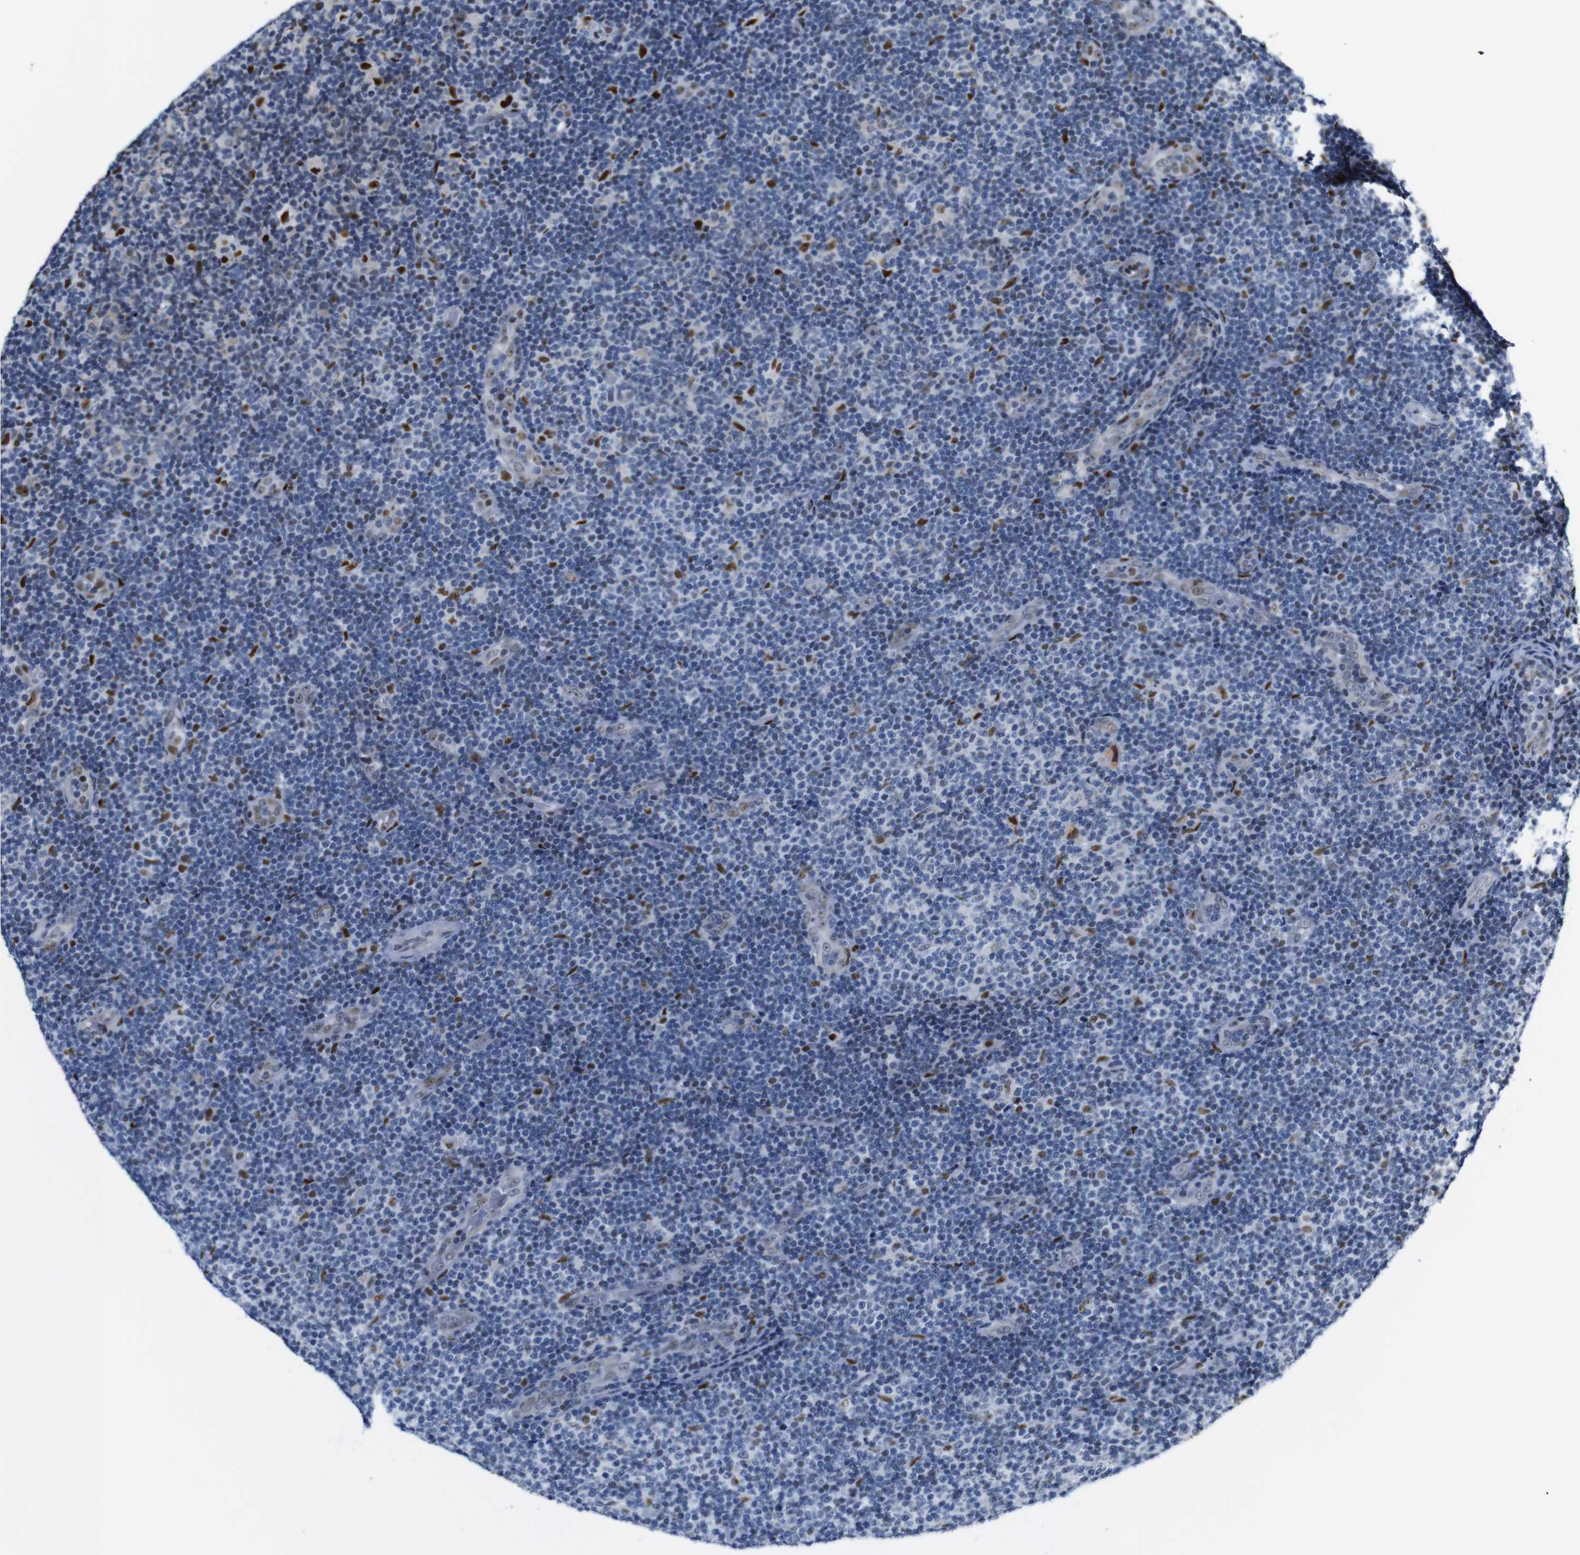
{"staining": {"intensity": "moderate", "quantity": "<25%", "location": "nuclear"}, "tissue": "lymphoma", "cell_type": "Tumor cells", "image_type": "cancer", "snomed": [{"axis": "morphology", "description": "Malignant lymphoma, non-Hodgkin's type, Low grade"}, {"axis": "topography", "description": "Lymph node"}], "caption": "Lymphoma stained with a protein marker shows moderate staining in tumor cells.", "gene": "GATA6", "patient": {"sex": "male", "age": 83}}